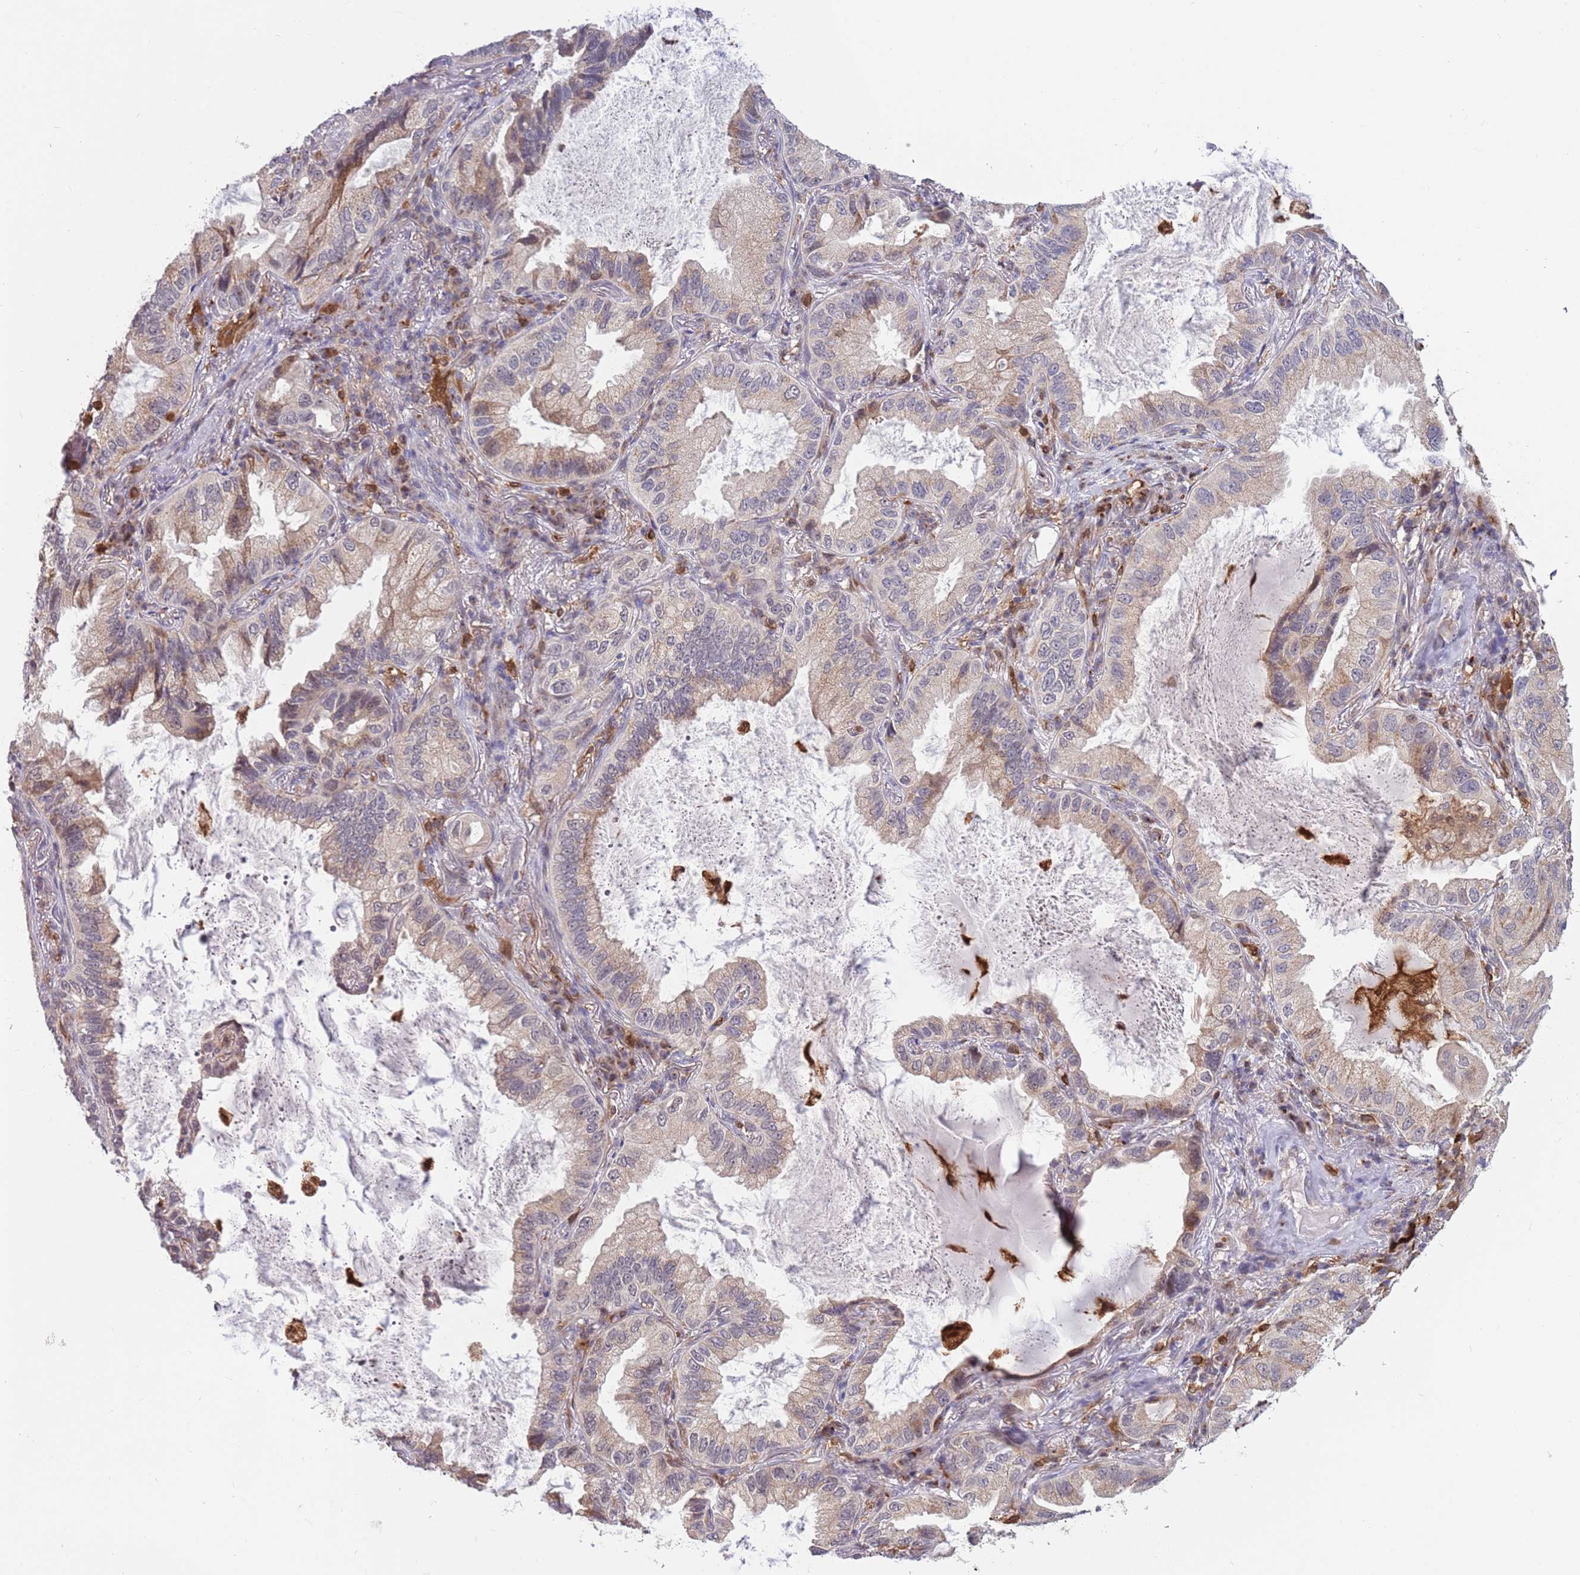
{"staining": {"intensity": "weak", "quantity": "25%-75%", "location": "cytoplasmic/membranous"}, "tissue": "lung cancer", "cell_type": "Tumor cells", "image_type": "cancer", "snomed": [{"axis": "morphology", "description": "Adenocarcinoma, NOS"}, {"axis": "topography", "description": "Lung"}], "caption": "Human lung cancer stained with a brown dye reveals weak cytoplasmic/membranous positive staining in approximately 25%-75% of tumor cells.", "gene": "CCNJL", "patient": {"sex": "female", "age": 69}}